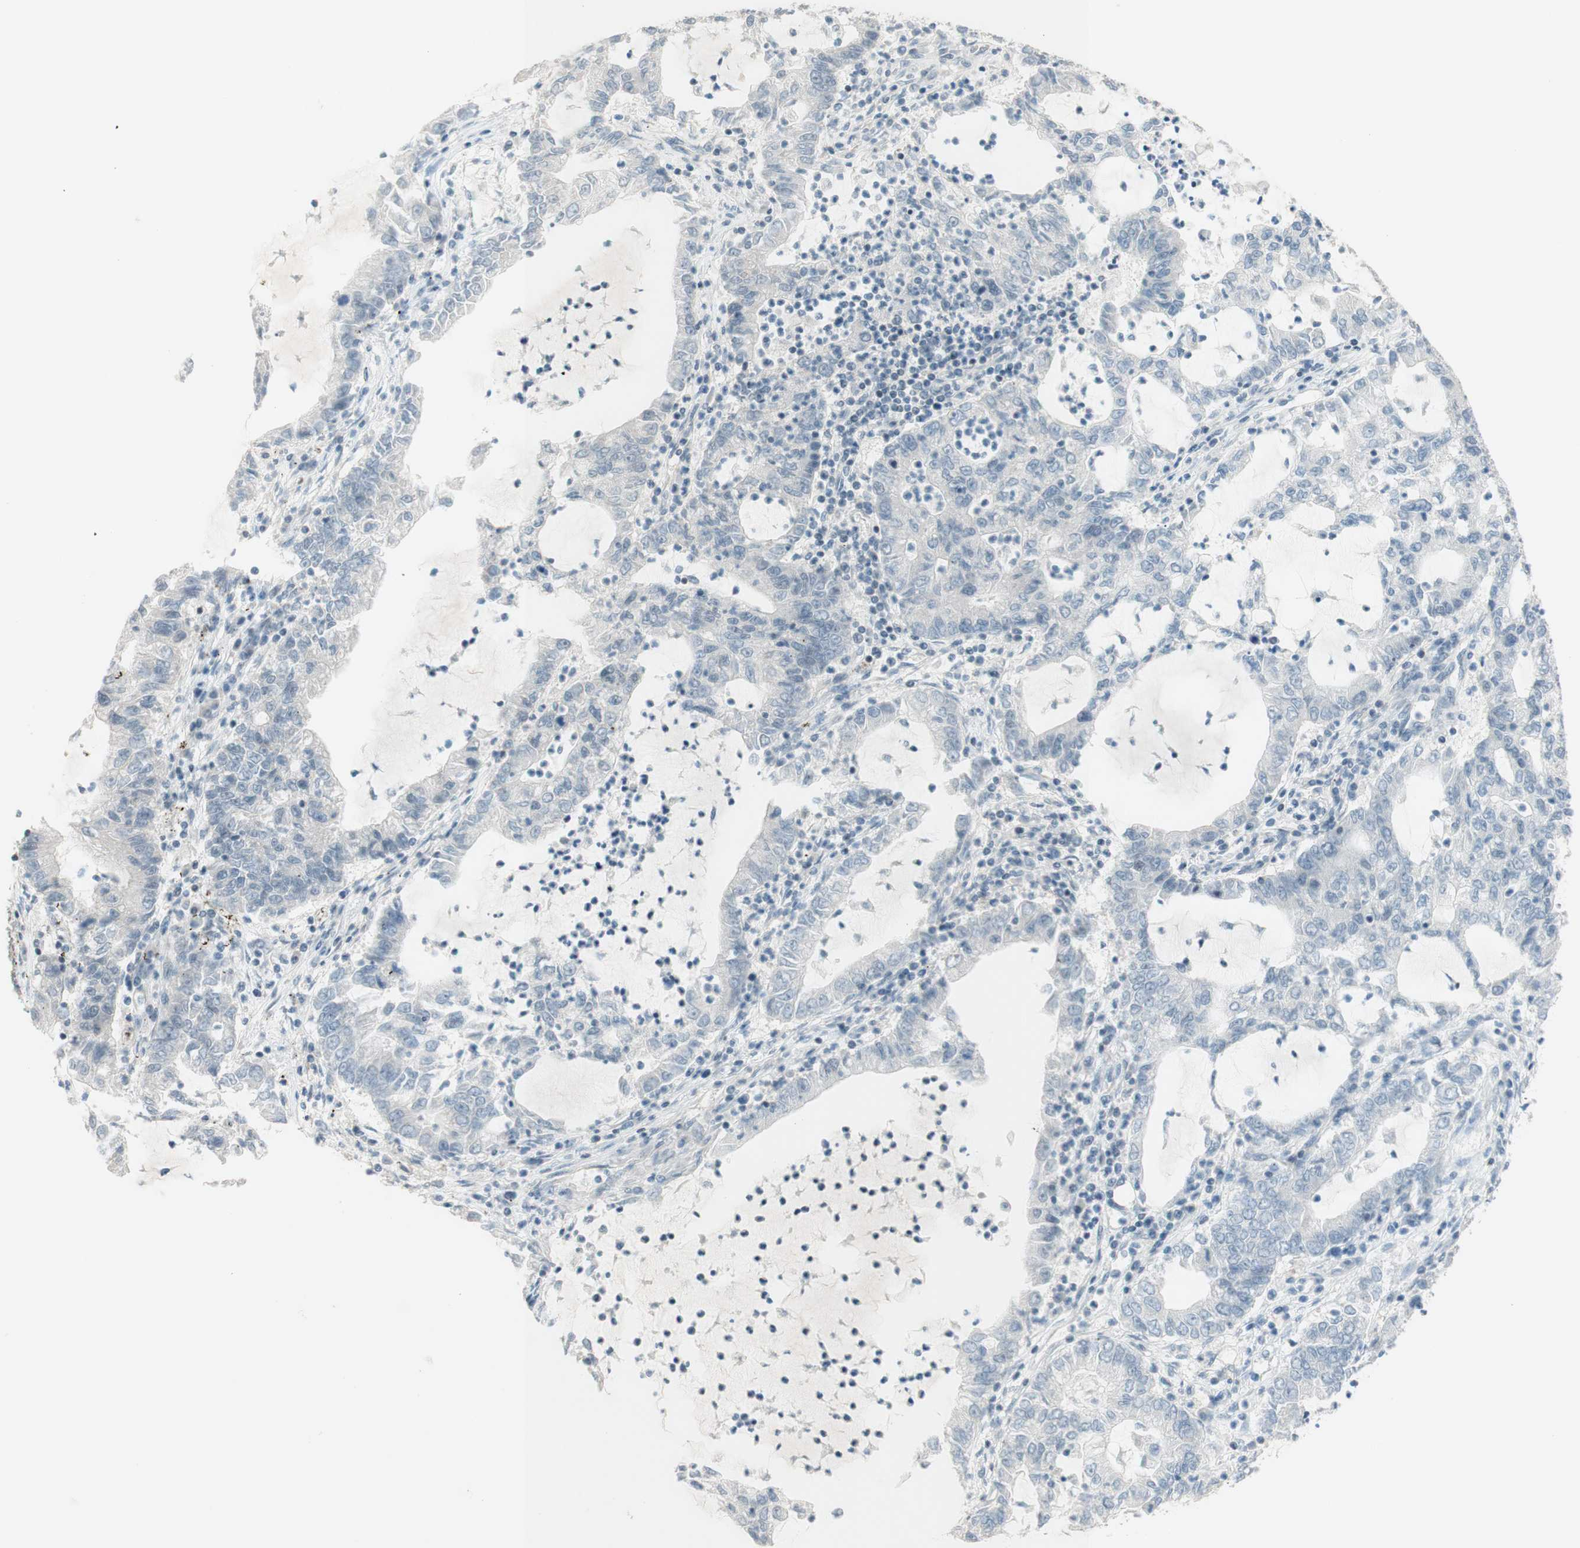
{"staining": {"intensity": "negative", "quantity": "none", "location": "none"}, "tissue": "lung cancer", "cell_type": "Tumor cells", "image_type": "cancer", "snomed": [{"axis": "morphology", "description": "Adenocarcinoma, NOS"}, {"axis": "topography", "description": "Lung"}], "caption": "IHC photomicrograph of human lung adenocarcinoma stained for a protein (brown), which demonstrates no expression in tumor cells.", "gene": "JPH1", "patient": {"sex": "female", "age": 51}}